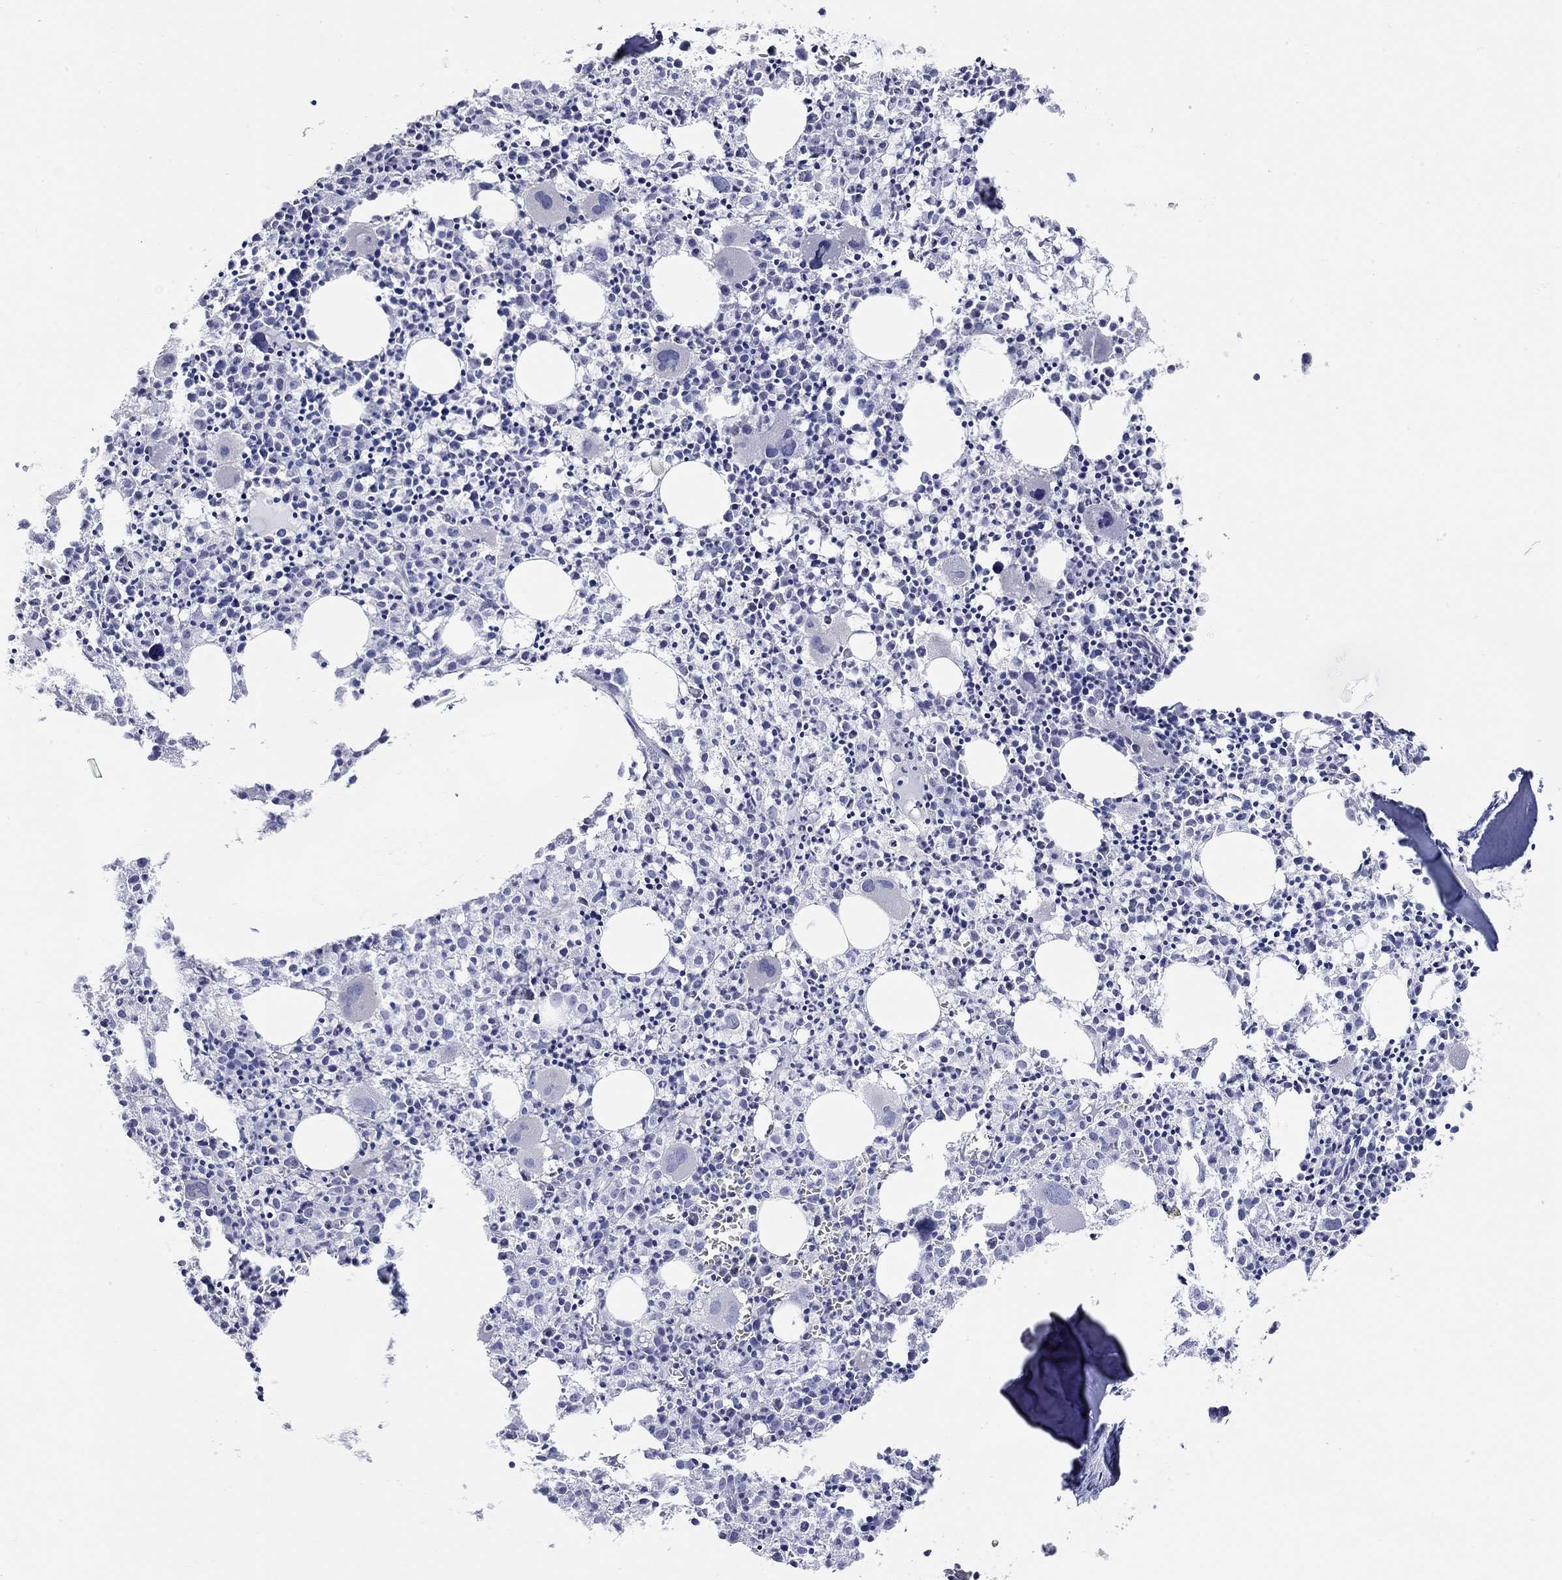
{"staining": {"intensity": "negative", "quantity": "none", "location": "none"}, "tissue": "bone marrow", "cell_type": "Hematopoietic cells", "image_type": "normal", "snomed": [{"axis": "morphology", "description": "Normal tissue, NOS"}, {"axis": "morphology", "description": "Inflammation, NOS"}, {"axis": "topography", "description": "Bone marrow"}], "caption": "DAB (3,3'-diaminobenzidine) immunohistochemical staining of normal bone marrow demonstrates no significant expression in hematopoietic cells. The staining was performed using DAB (3,3'-diaminobenzidine) to visualize the protein expression in brown, while the nuclei were stained in blue with hematoxylin (Magnification: 20x).", "gene": "WASF3", "patient": {"sex": "male", "age": 3}}